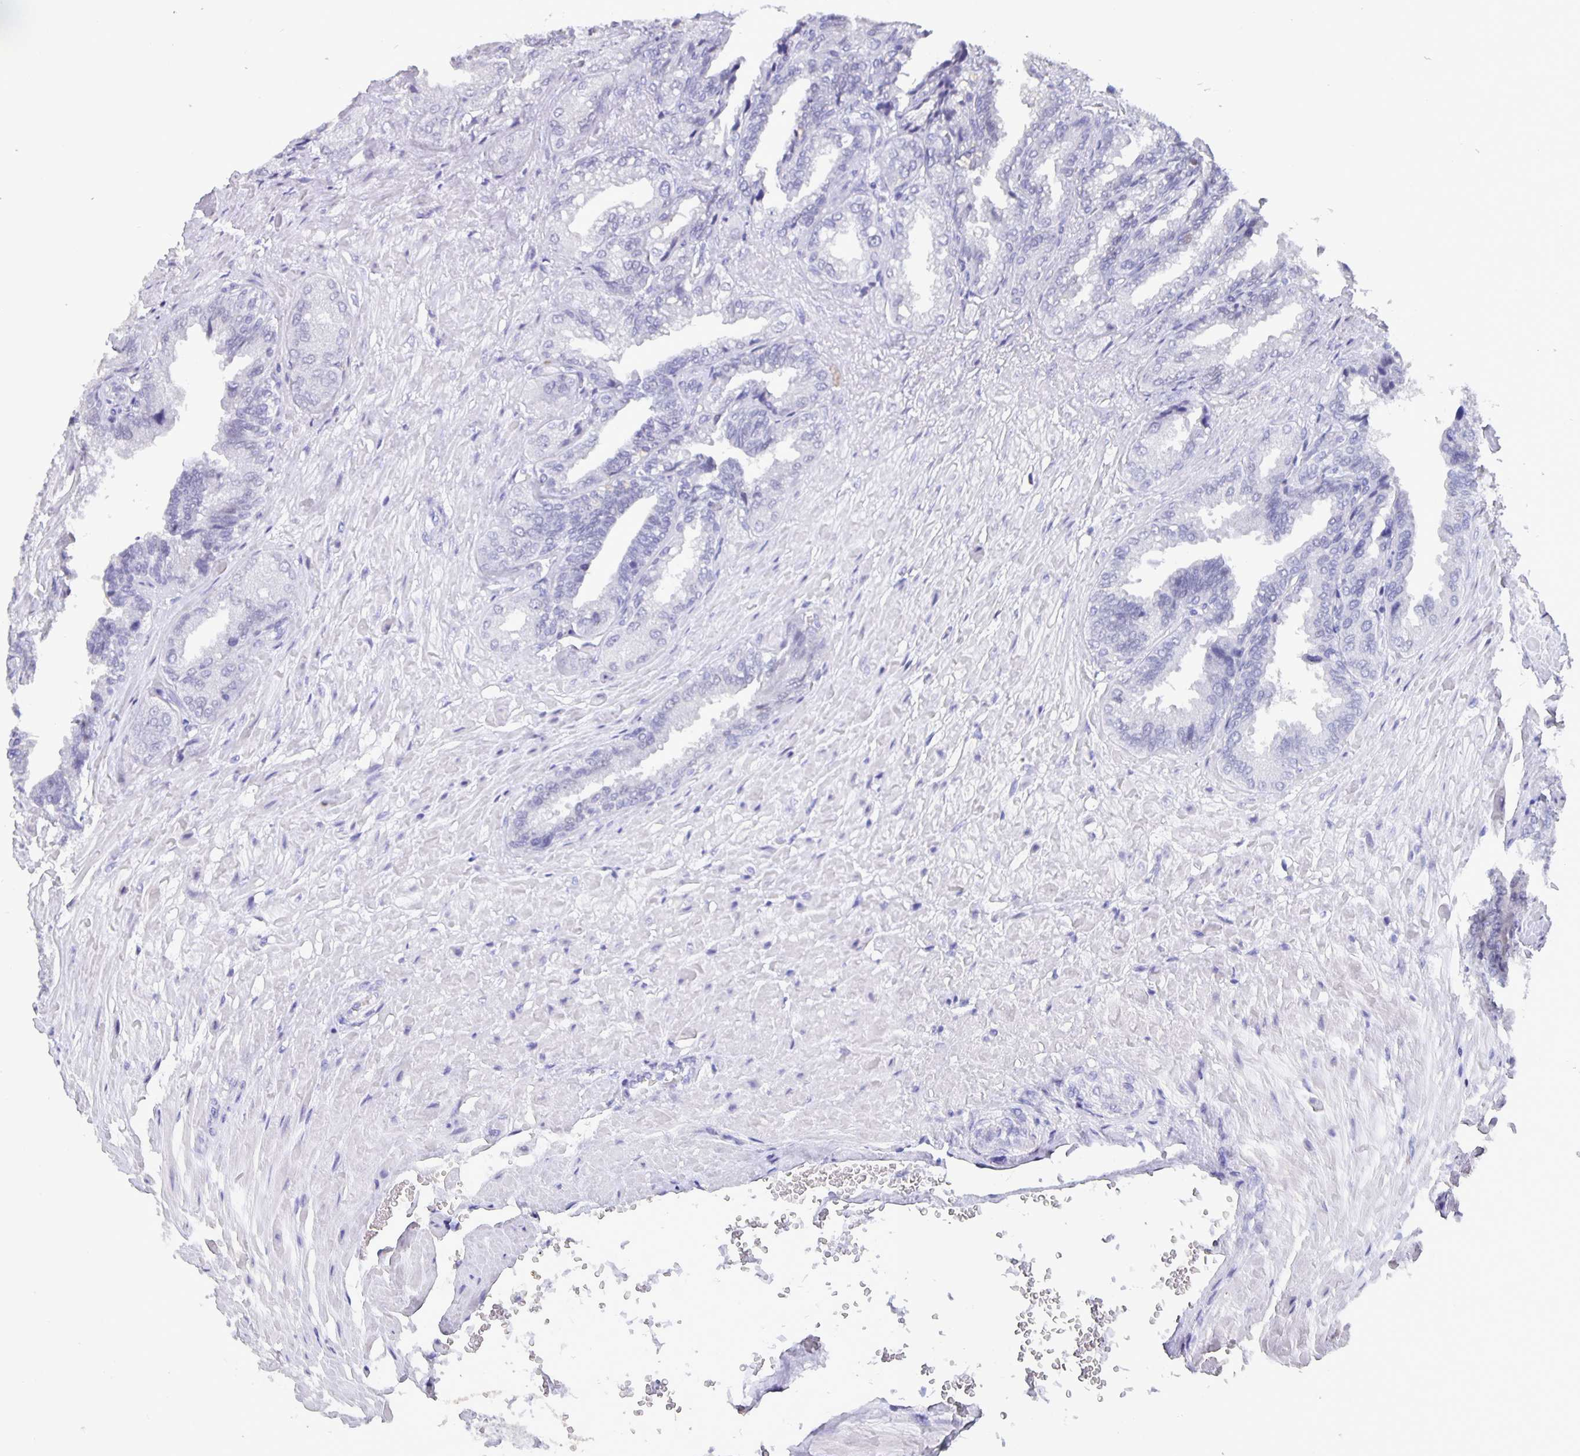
{"staining": {"intensity": "moderate", "quantity": "<25%", "location": "nuclear"}, "tissue": "seminal vesicle", "cell_type": "Glandular cells", "image_type": "normal", "snomed": [{"axis": "morphology", "description": "Normal tissue, NOS"}, {"axis": "topography", "description": "Seminal veicle"}], "caption": "Protein analysis of unremarkable seminal vesicle demonstrates moderate nuclear positivity in approximately <25% of glandular cells.", "gene": "SATB2", "patient": {"sex": "male", "age": 68}}